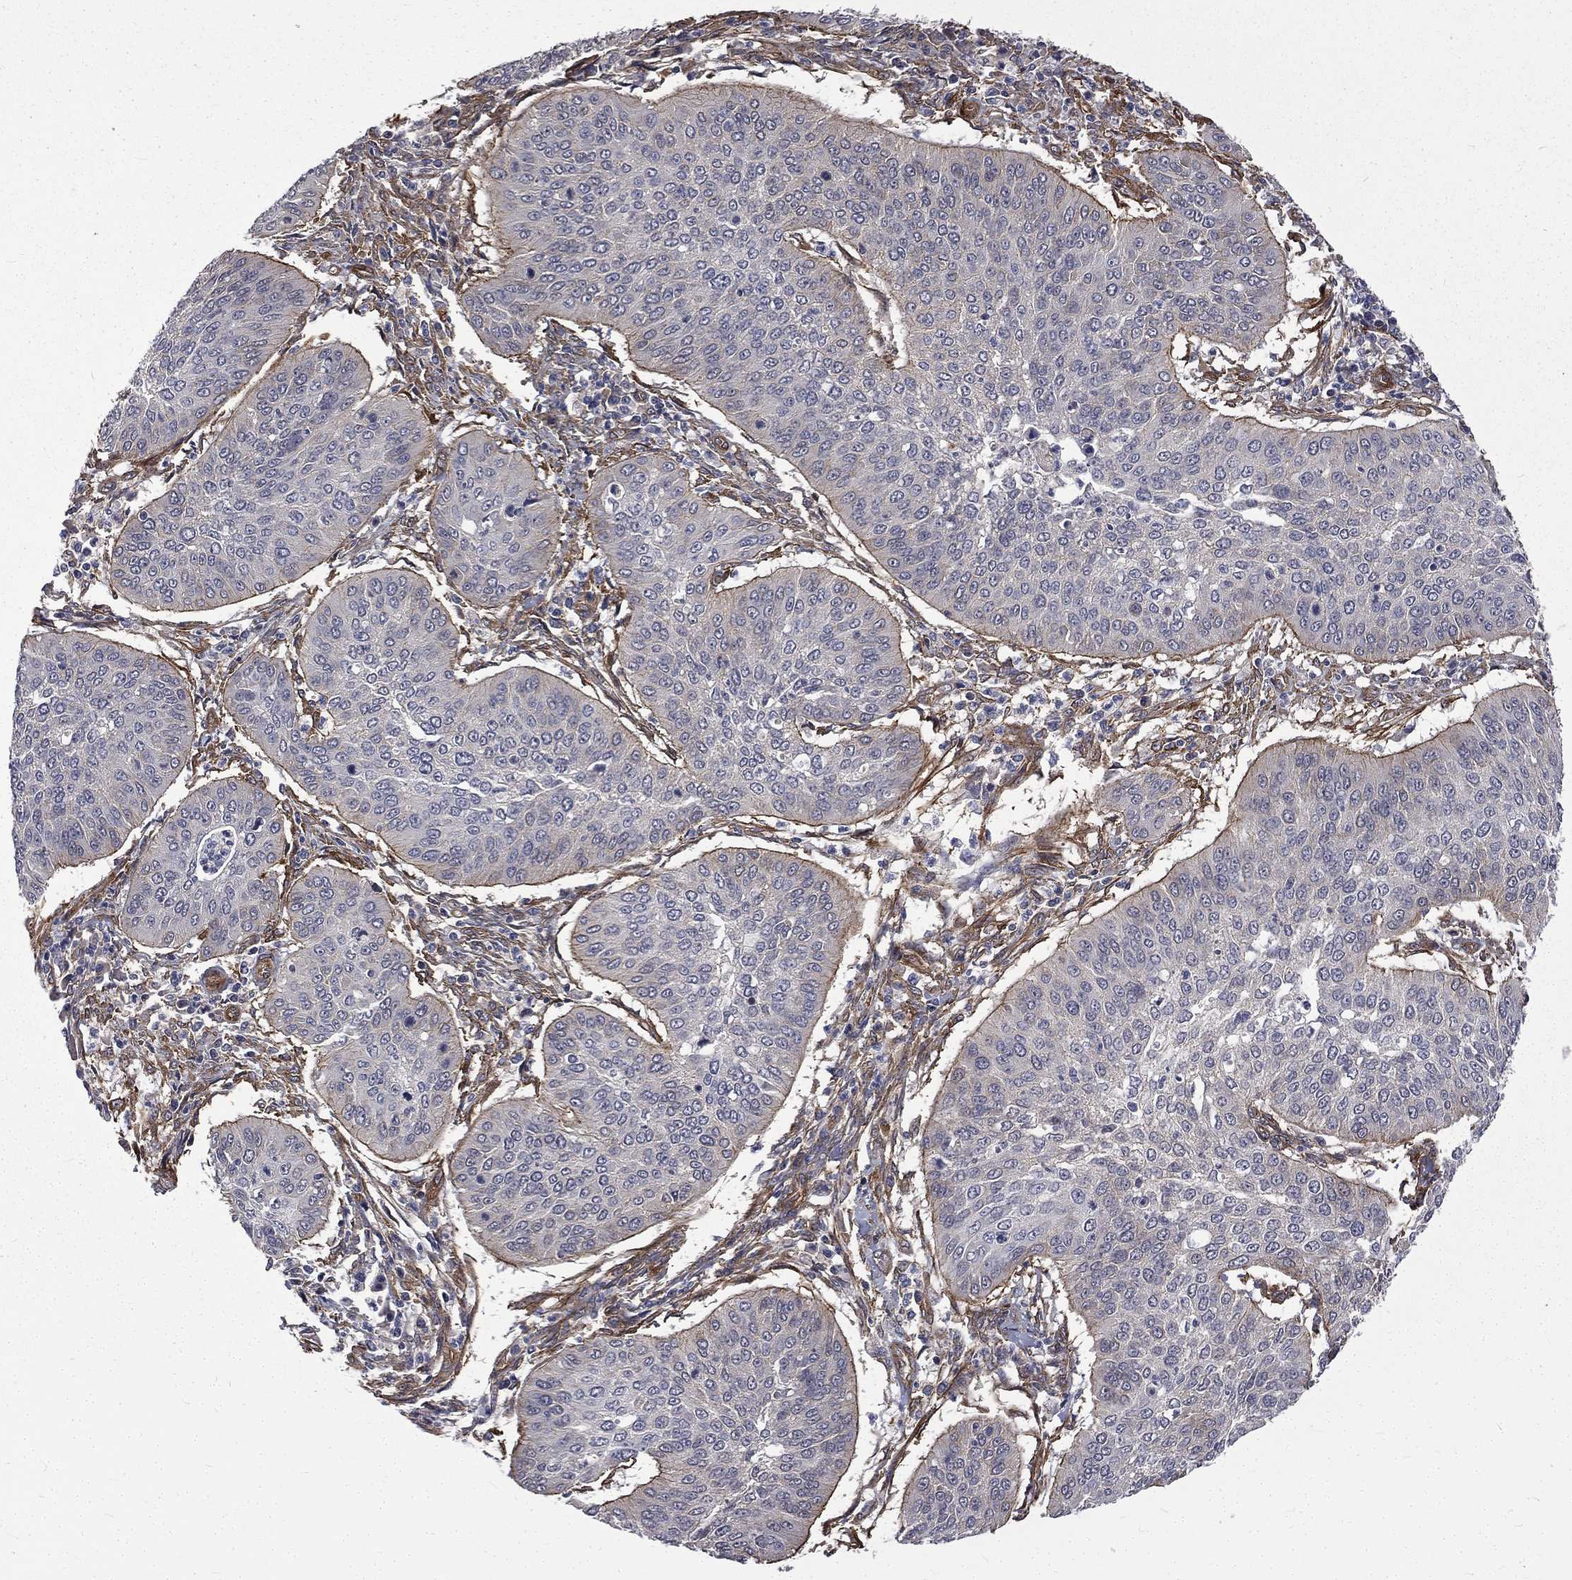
{"staining": {"intensity": "negative", "quantity": "none", "location": "none"}, "tissue": "cervical cancer", "cell_type": "Tumor cells", "image_type": "cancer", "snomed": [{"axis": "morphology", "description": "Normal tissue, NOS"}, {"axis": "morphology", "description": "Squamous cell carcinoma, NOS"}, {"axis": "topography", "description": "Cervix"}], "caption": "Squamous cell carcinoma (cervical) was stained to show a protein in brown. There is no significant expression in tumor cells. (Stains: DAB immunohistochemistry with hematoxylin counter stain, Microscopy: brightfield microscopy at high magnification).", "gene": "PPFIBP1", "patient": {"sex": "female", "age": 39}}